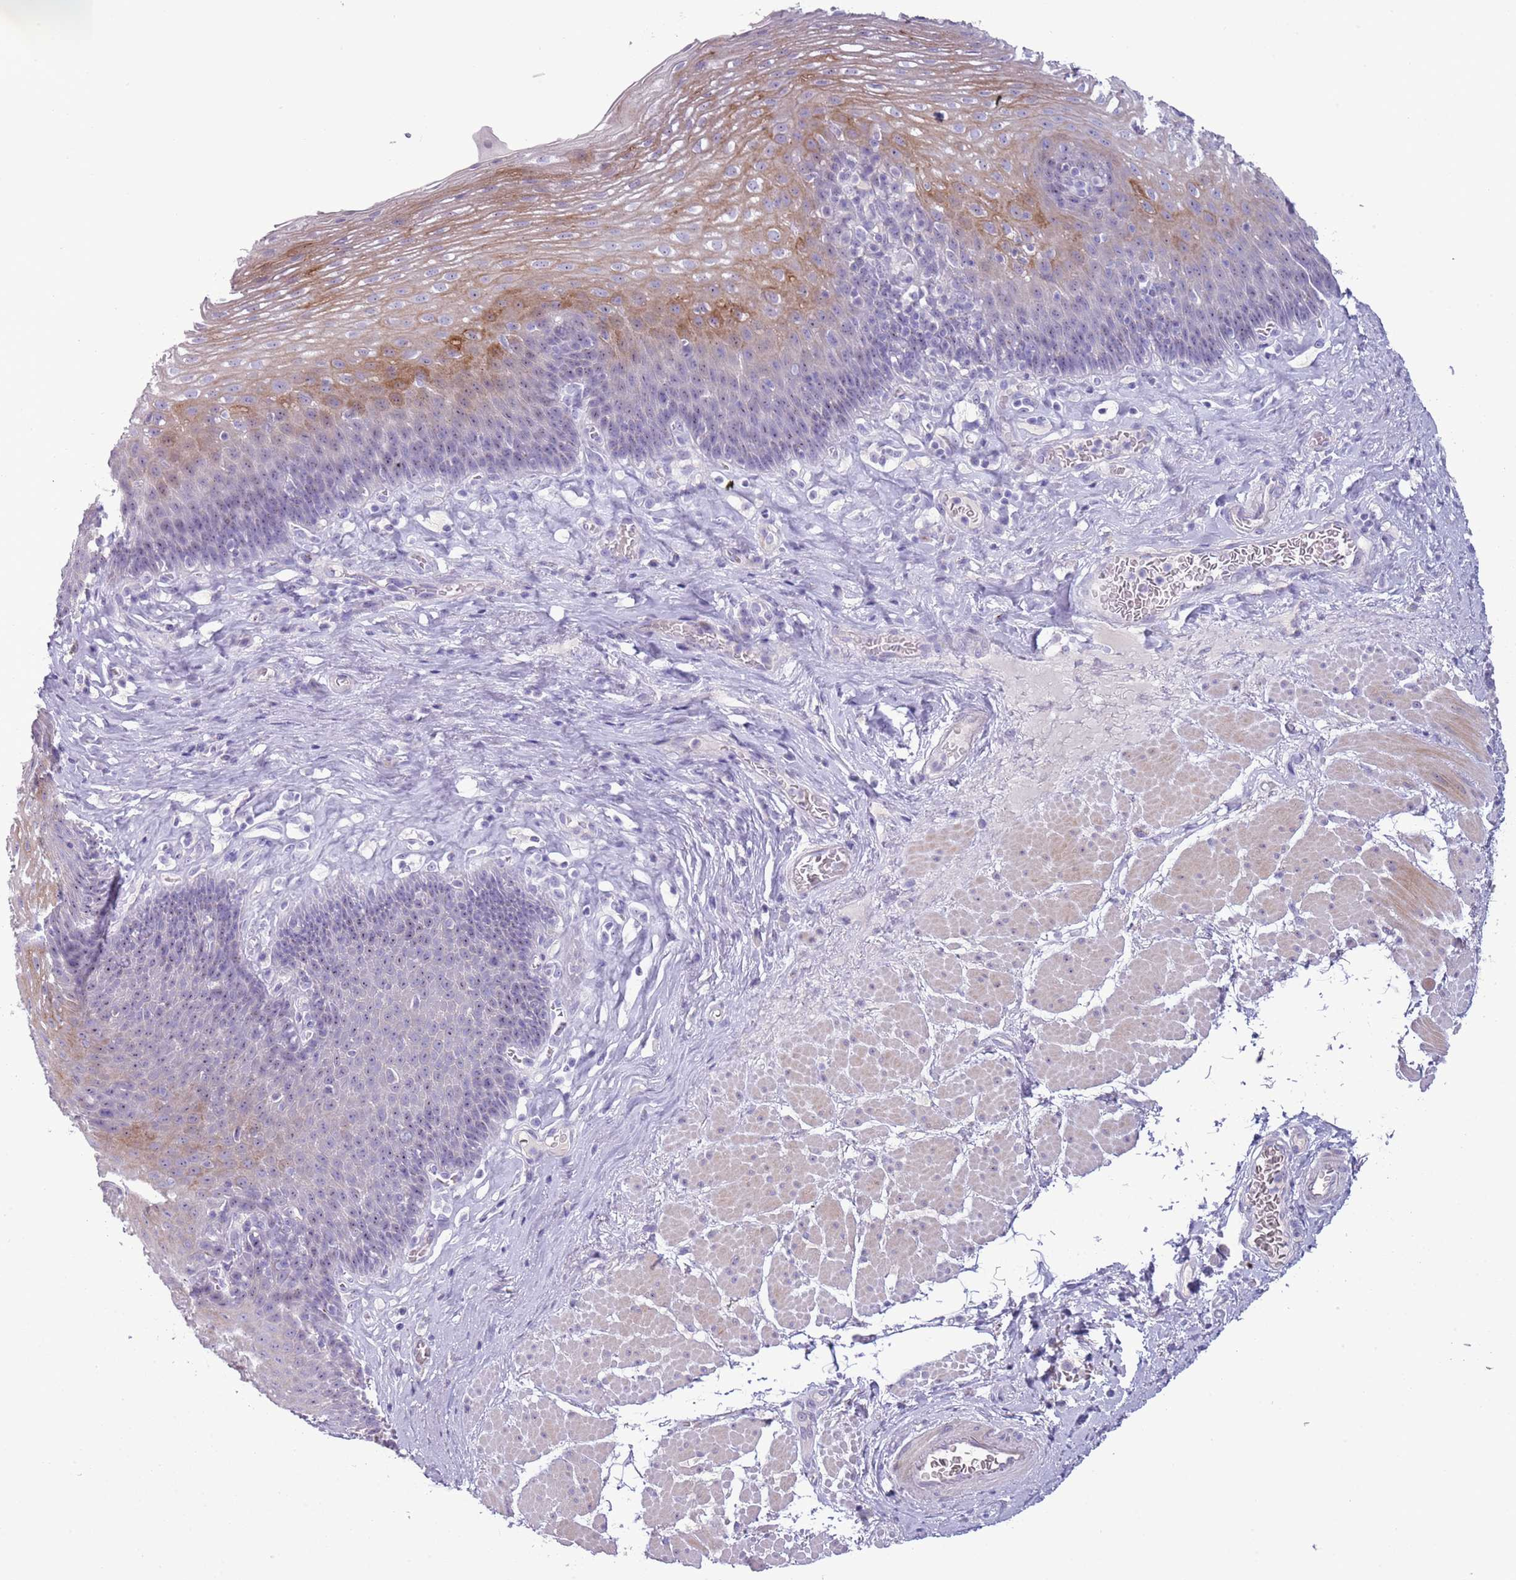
{"staining": {"intensity": "moderate", "quantity": "25%-75%", "location": "cytoplasmic/membranous"}, "tissue": "esophagus", "cell_type": "Squamous epithelial cells", "image_type": "normal", "snomed": [{"axis": "morphology", "description": "Normal tissue, NOS"}, {"axis": "topography", "description": "Esophagus"}], "caption": "A photomicrograph of human esophagus stained for a protein demonstrates moderate cytoplasmic/membranous brown staining in squamous epithelial cells. (DAB (3,3'-diaminobenzidine) IHC, brown staining for protein, blue staining for nuclei).", "gene": "NBPF4", "patient": {"sex": "female", "age": 66}}